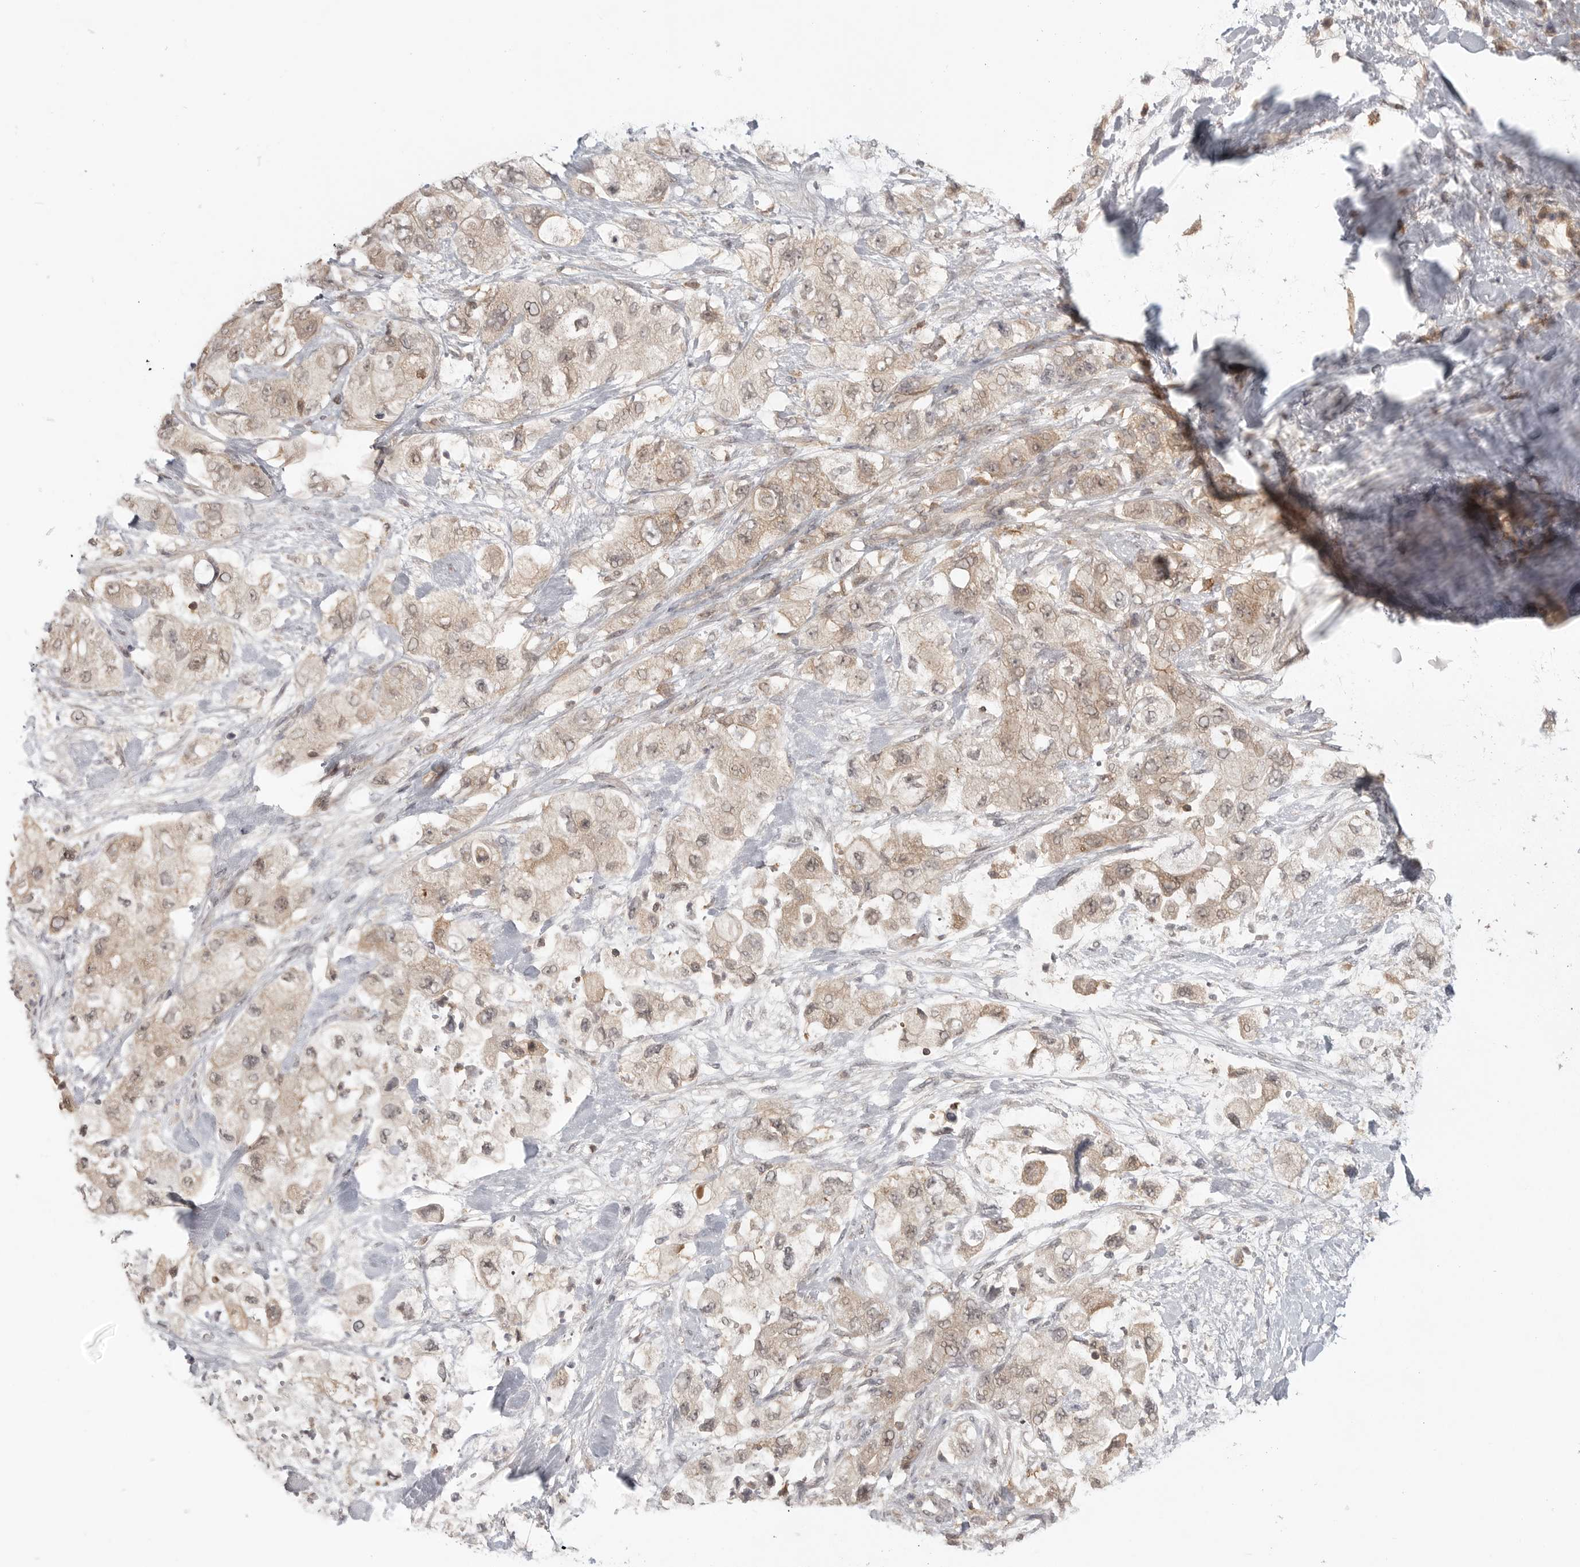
{"staining": {"intensity": "weak", "quantity": ">75%", "location": "cytoplasmic/membranous"}, "tissue": "pancreatic cancer", "cell_type": "Tumor cells", "image_type": "cancer", "snomed": [{"axis": "morphology", "description": "Adenocarcinoma, NOS"}, {"axis": "topography", "description": "Pancreas"}], "caption": "An immunohistochemistry (IHC) photomicrograph of neoplastic tissue is shown. Protein staining in brown labels weak cytoplasmic/membranous positivity in pancreatic cancer within tumor cells.", "gene": "DBNL", "patient": {"sex": "female", "age": 73}}